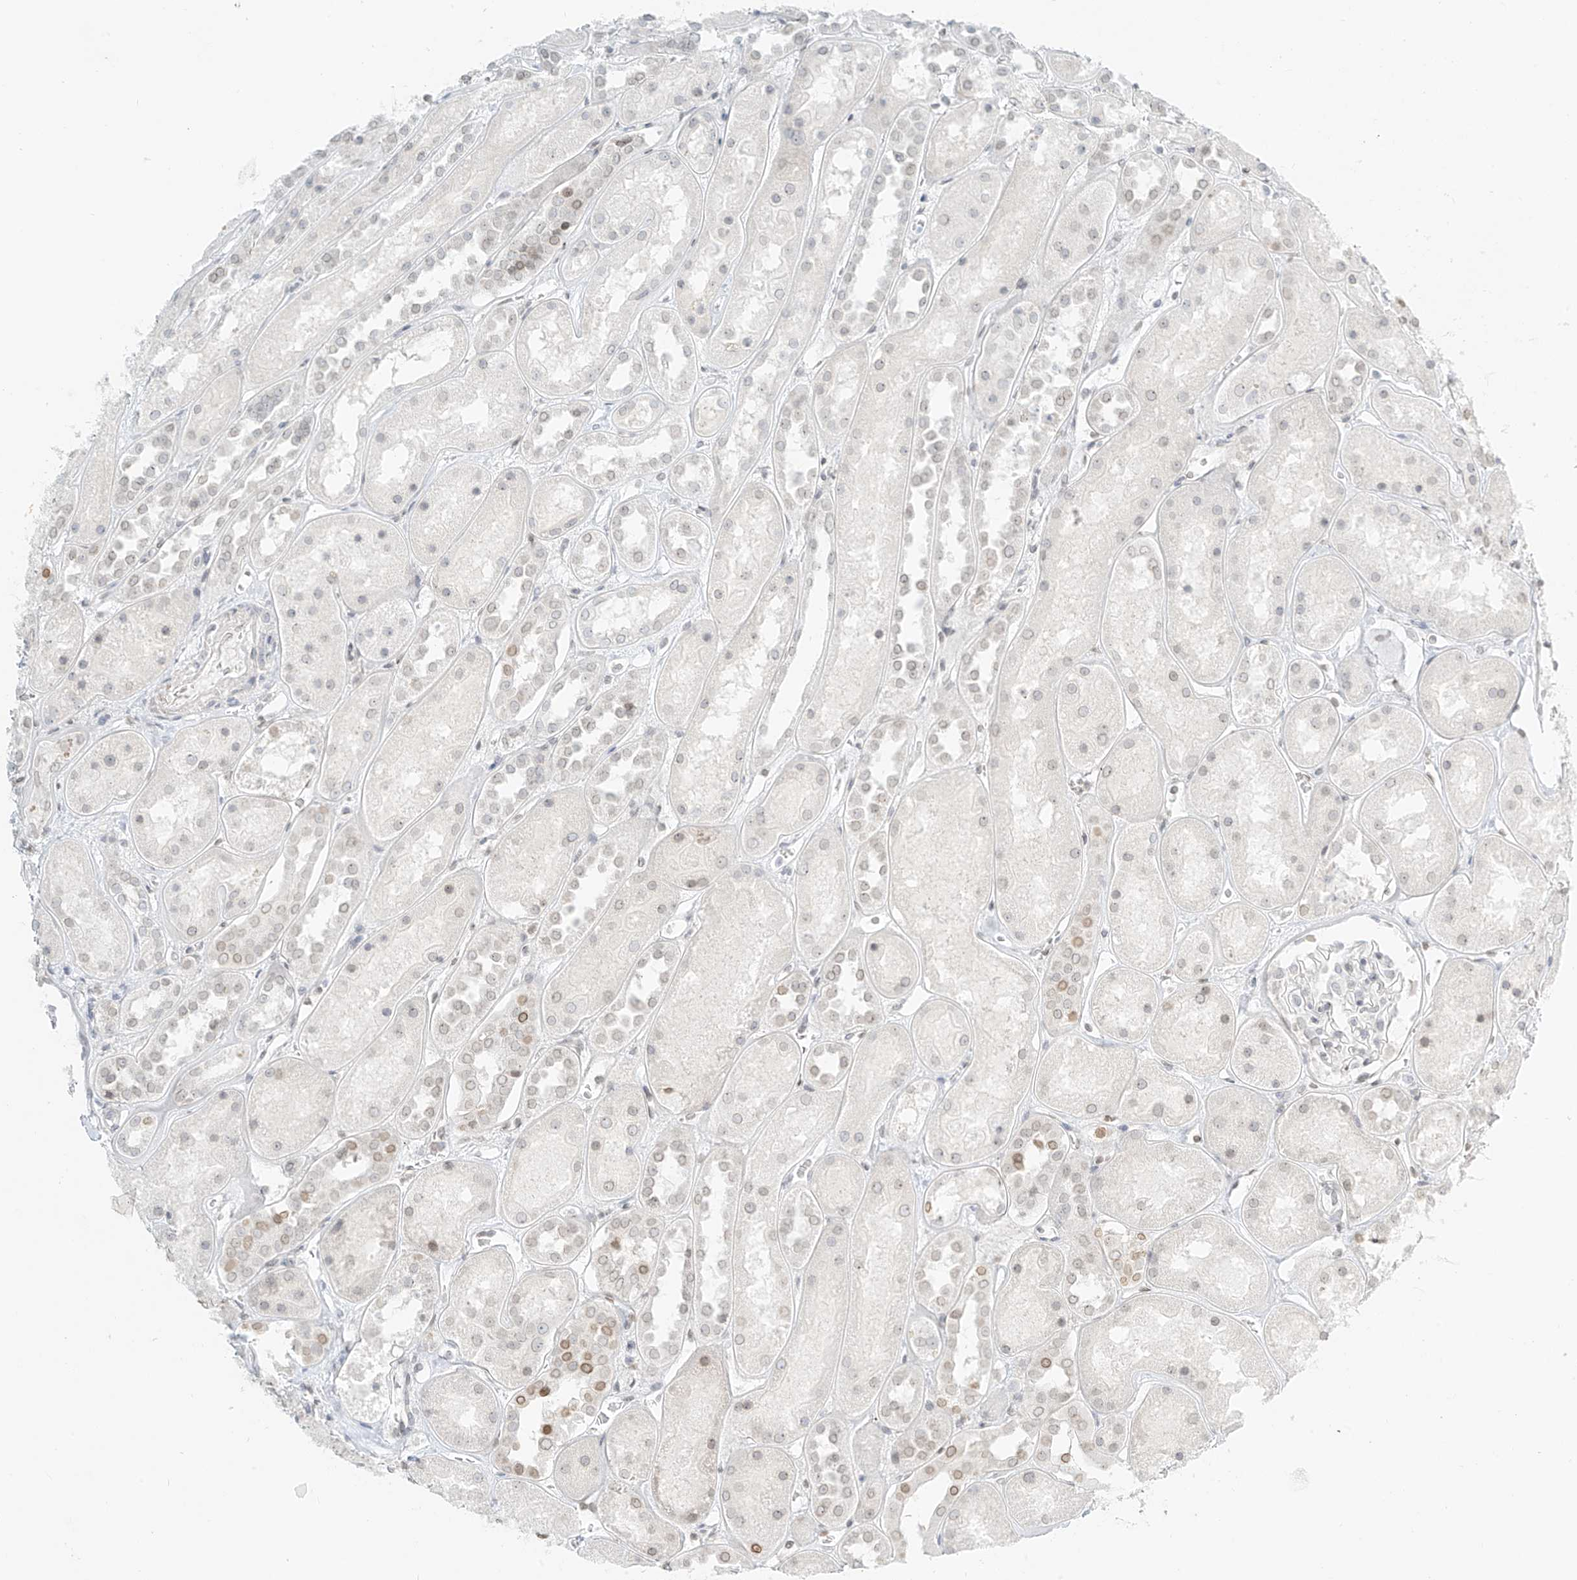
{"staining": {"intensity": "negative", "quantity": "none", "location": "none"}, "tissue": "kidney", "cell_type": "Cells in glomeruli", "image_type": "normal", "snomed": [{"axis": "morphology", "description": "Normal tissue, NOS"}, {"axis": "topography", "description": "Kidney"}], "caption": "The immunohistochemistry photomicrograph has no significant expression in cells in glomeruli of kidney.", "gene": "OSBPL7", "patient": {"sex": "male", "age": 70}}